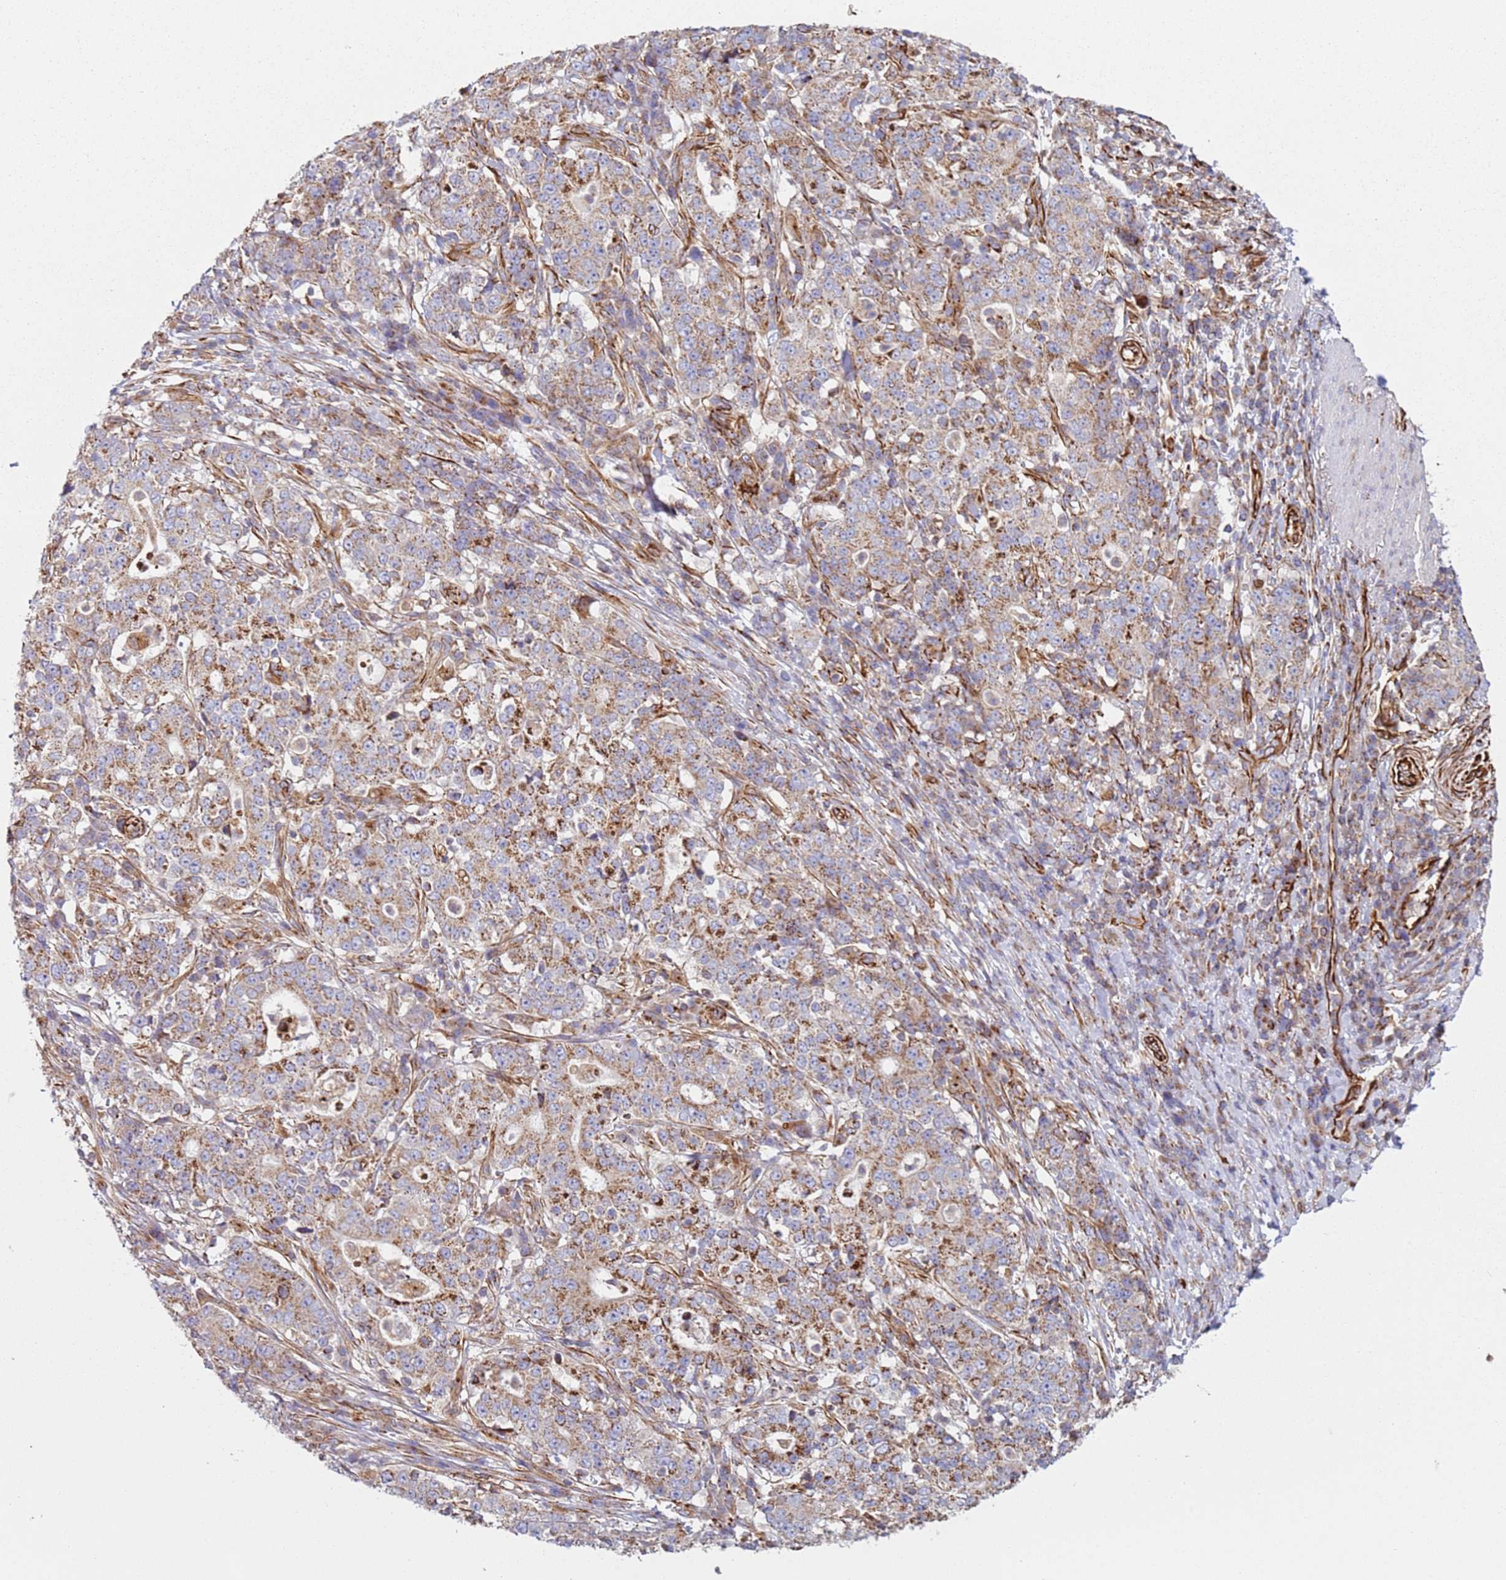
{"staining": {"intensity": "weak", "quantity": ">75%", "location": "cytoplasmic/membranous"}, "tissue": "stomach cancer", "cell_type": "Tumor cells", "image_type": "cancer", "snomed": [{"axis": "morphology", "description": "Normal tissue, NOS"}, {"axis": "morphology", "description": "Adenocarcinoma, NOS"}, {"axis": "topography", "description": "Stomach, upper"}, {"axis": "topography", "description": "Stomach"}], "caption": "Immunohistochemical staining of human stomach adenocarcinoma demonstrates weak cytoplasmic/membranous protein expression in about >75% of tumor cells.", "gene": "SNAPIN", "patient": {"sex": "male", "age": 59}}